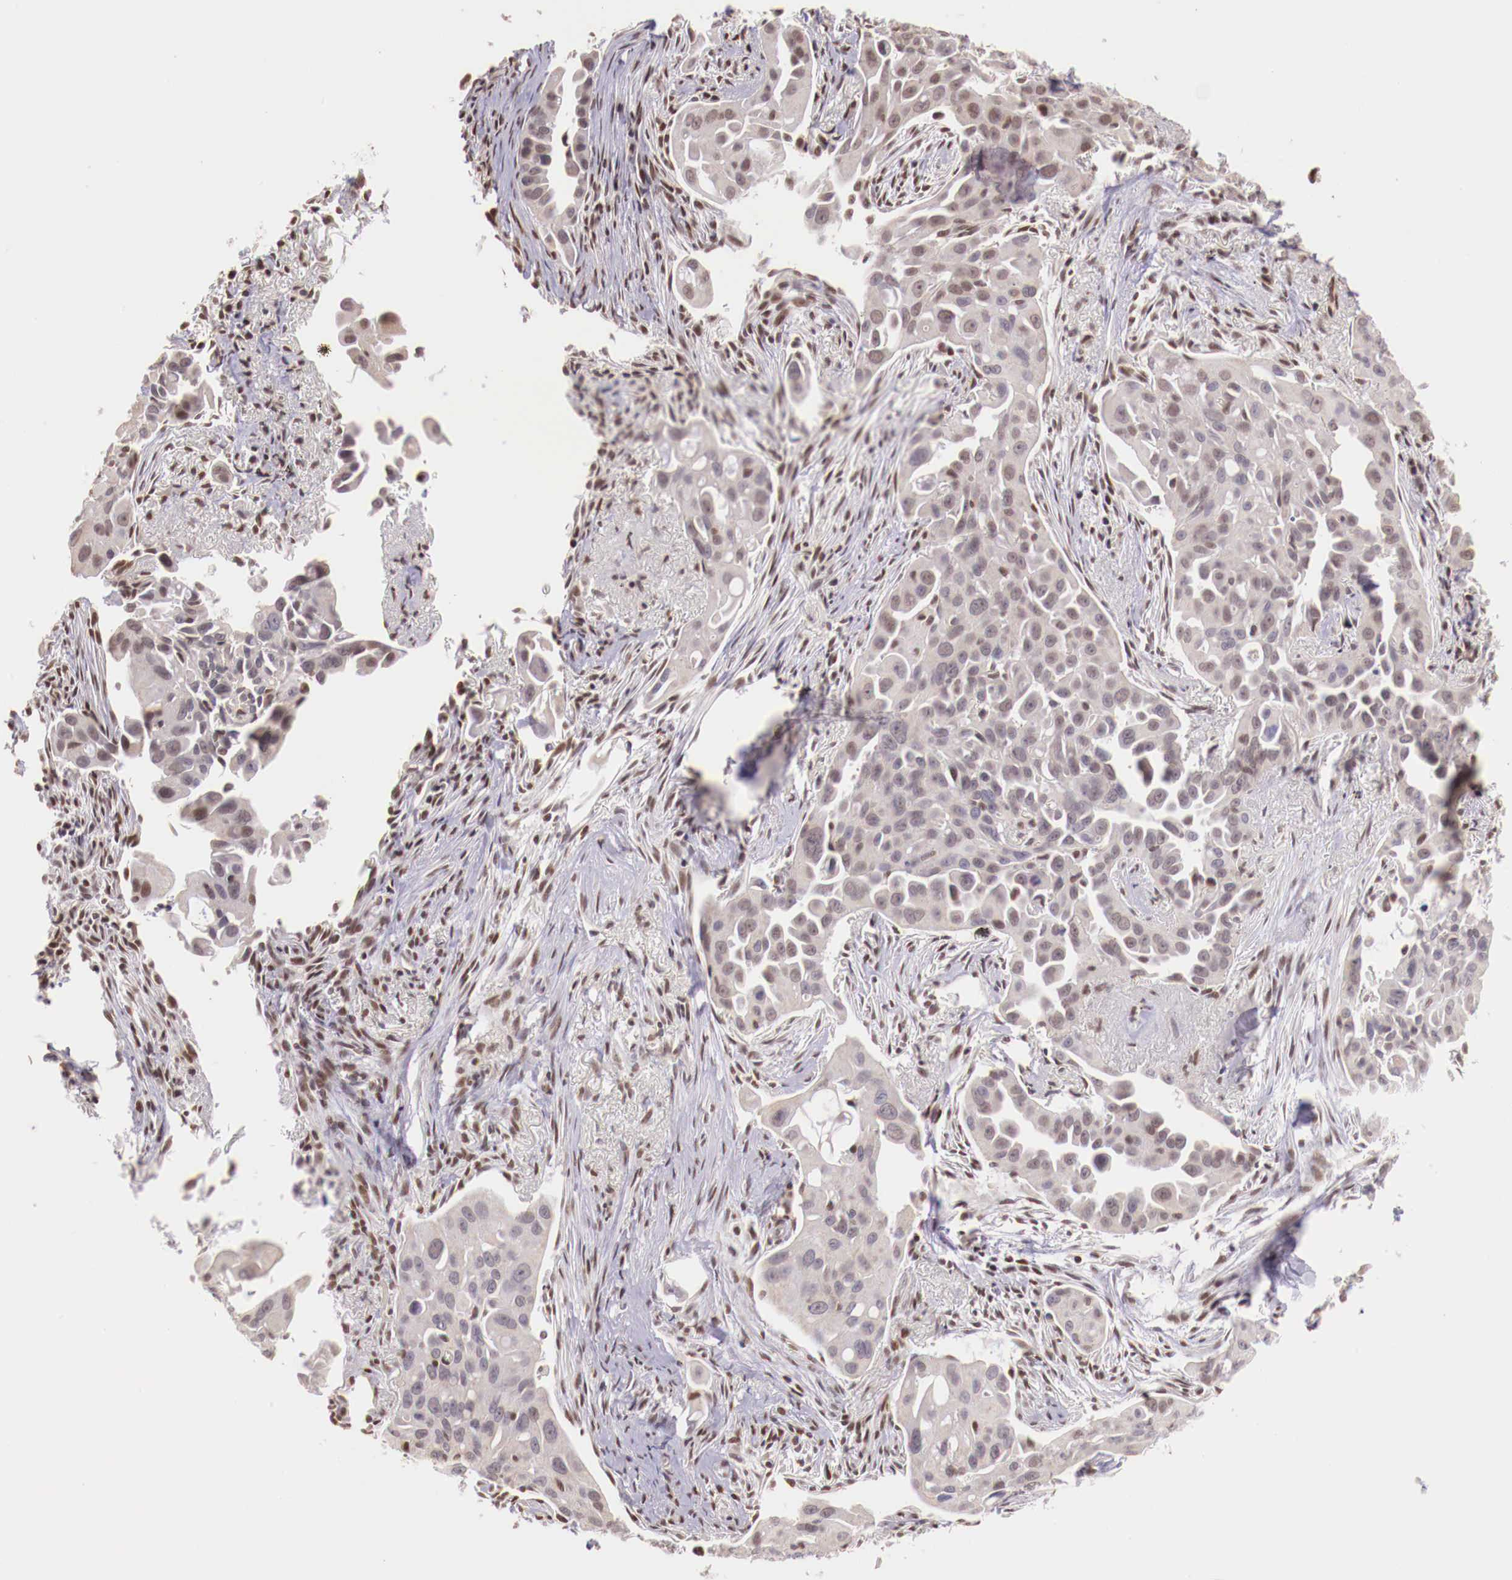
{"staining": {"intensity": "weak", "quantity": "<25%", "location": "nuclear"}, "tissue": "lung cancer", "cell_type": "Tumor cells", "image_type": "cancer", "snomed": [{"axis": "morphology", "description": "Adenocarcinoma, NOS"}, {"axis": "topography", "description": "Lung"}], "caption": "There is no significant expression in tumor cells of lung adenocarcinoma.", "gene": "SP1", "patient": {"sex": "male", "age": 68}}